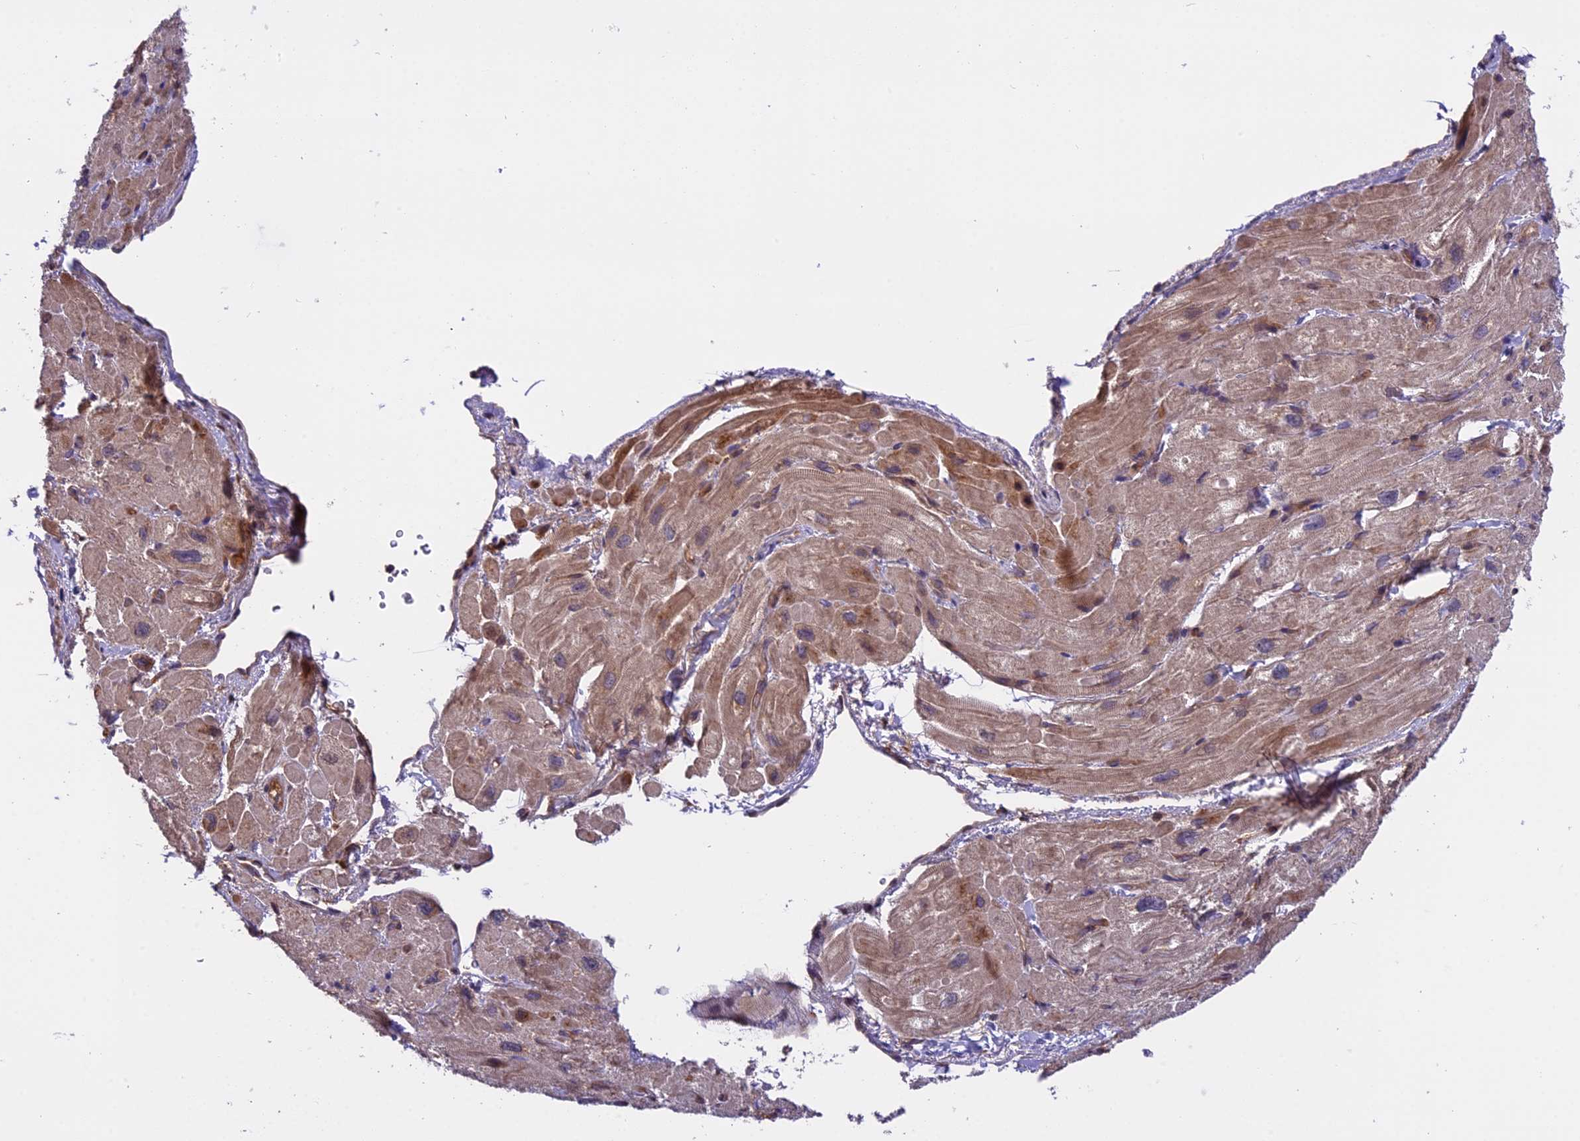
{"staining": {"intensity": "weak", "quantity": "25%-75%", "location": "cytoplasmic/membranous"}, "tissue": "heart muscle", "cell_type": "Cardiomyocytes", "image_type": "normal", "snomed": [{"axis": "morphology", "description": "Normal tissue, NOS"}, {"axis": "topography", "description": "Heart"}], "caption": "Protein expression analysis of normal heart muscle displays weak cytoplasmic/membranous expression in about 25%-75% of cardiomyocytes.", "gene": "SETD6", "patient": {"sex": "male", "age": 65}}